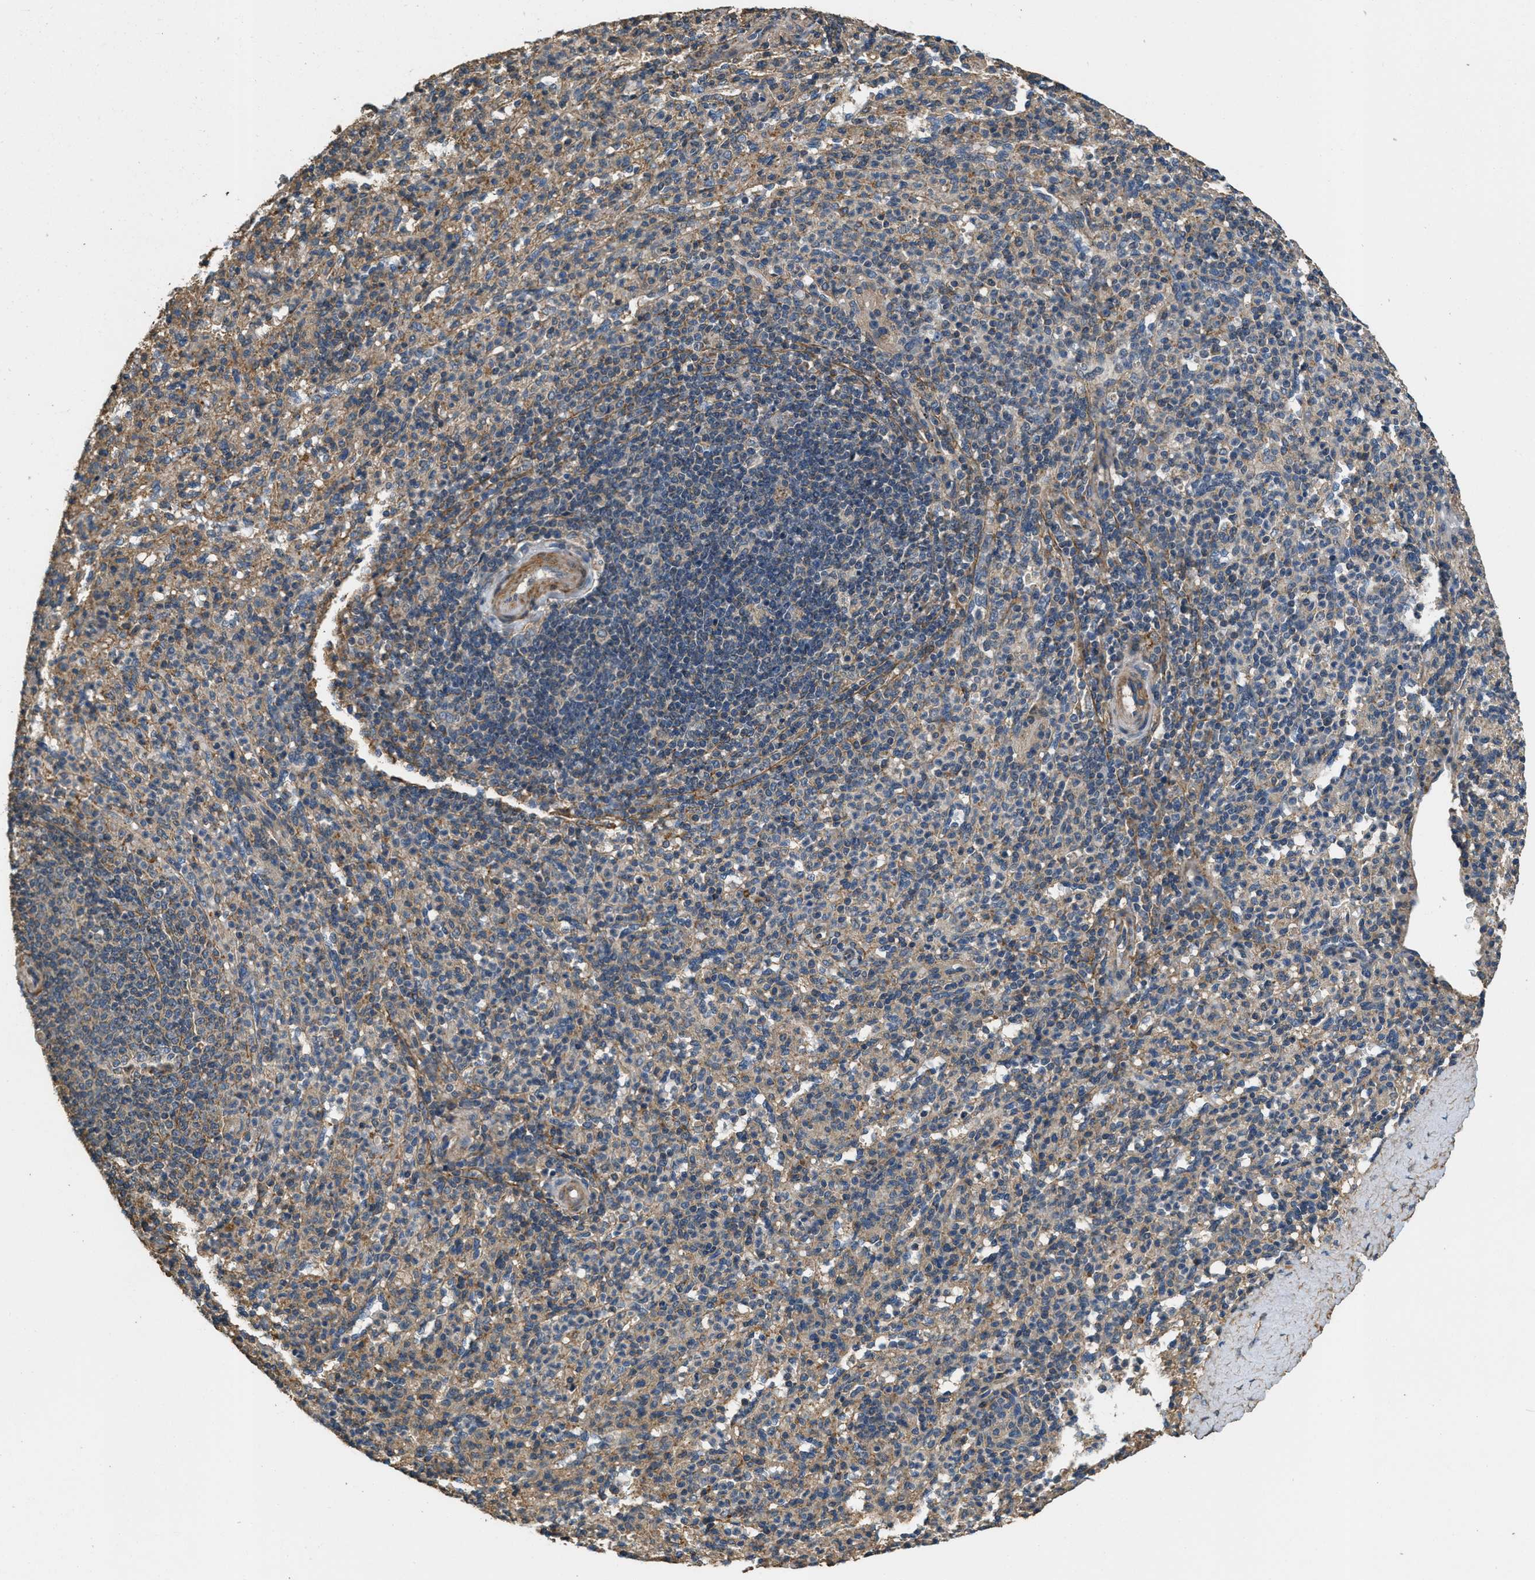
{"staining": {"intensity": "moderate", "quantity": "25%-75%", "location": "cytoplasmic/membranous"}, "tissue": "spleen", "cell_type": "Cells in red pulp", "image_type": "normal", "snomed": [{"axis": "morphology", "description": "Normal tissue, NOS"}, {"axis": "topography", "description": "Spleen"}], "caption": "High-power microscopy captured an immunohistochemistry (IHC) micrograph of benign spleen, revealing moderate cytoplasmic/membranous staining in approximately 25%-75% of cells in red pulp. (IHC, brightfield microscopy, high magnification).", "gene": "THBS2", "patient": {"sex": "male", "age": 36}}